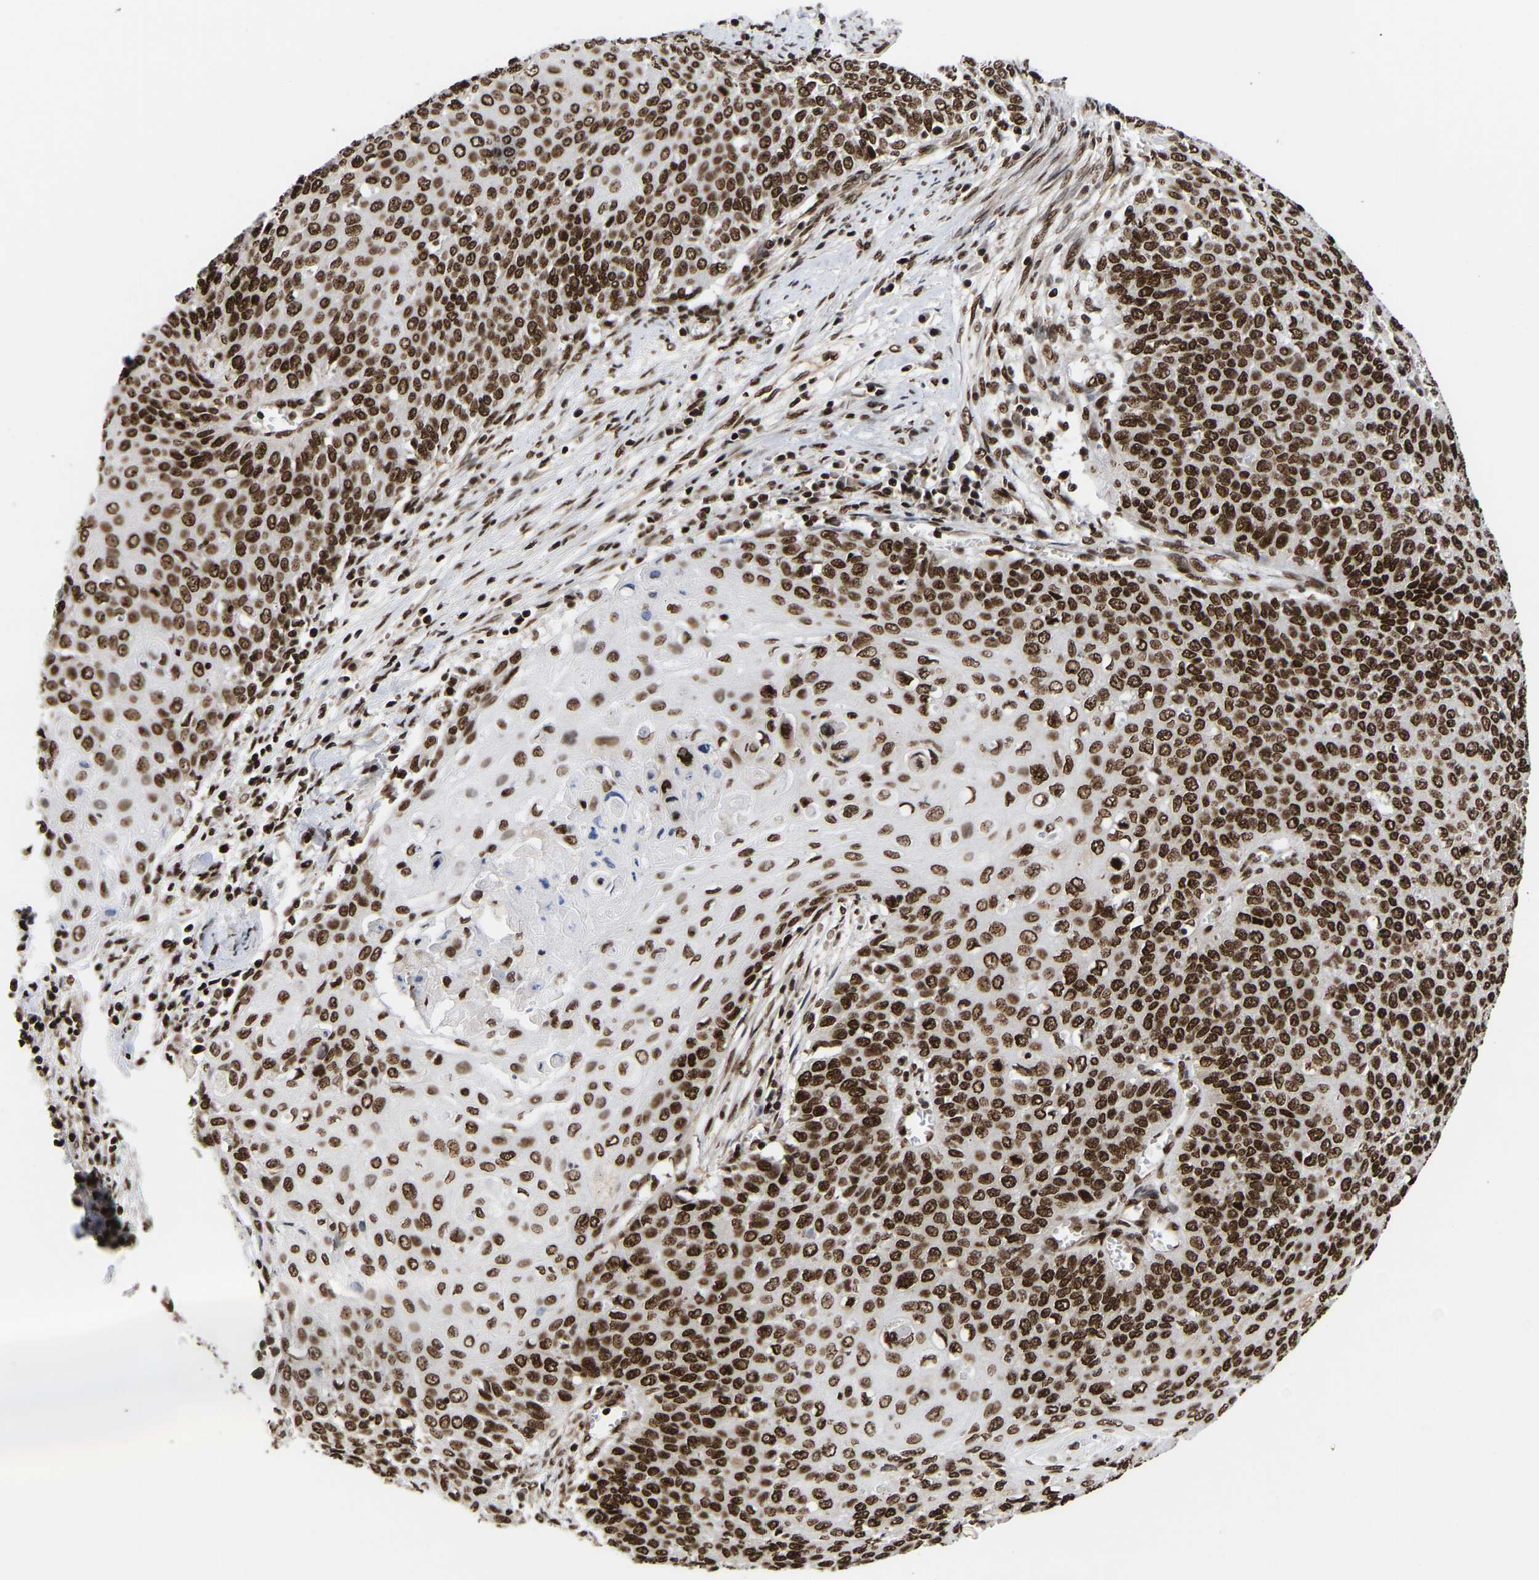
{"staining": {"intensity": "strong", "quantity": ">75%", "location": "nuclear"}, "tissue": "cervical cancer", "cell_type": "Tumor cells", "image_type": "cancer", "snomed": [{"axis": "morphology", "description": "Squamous cell carcinoma, NOS"}, {"axis": "topography", "description": "Cervix"}], "caption": "Immunohistochemical staining of cervical cancer demonstrates high levels of strong nuclear protein positivity in about >75% of tumor cells. (Brightfield microscopy of DAB IHC at high magnification).", "gene": "PSIP1", "patient": {"sex": "female", "age": 39}}